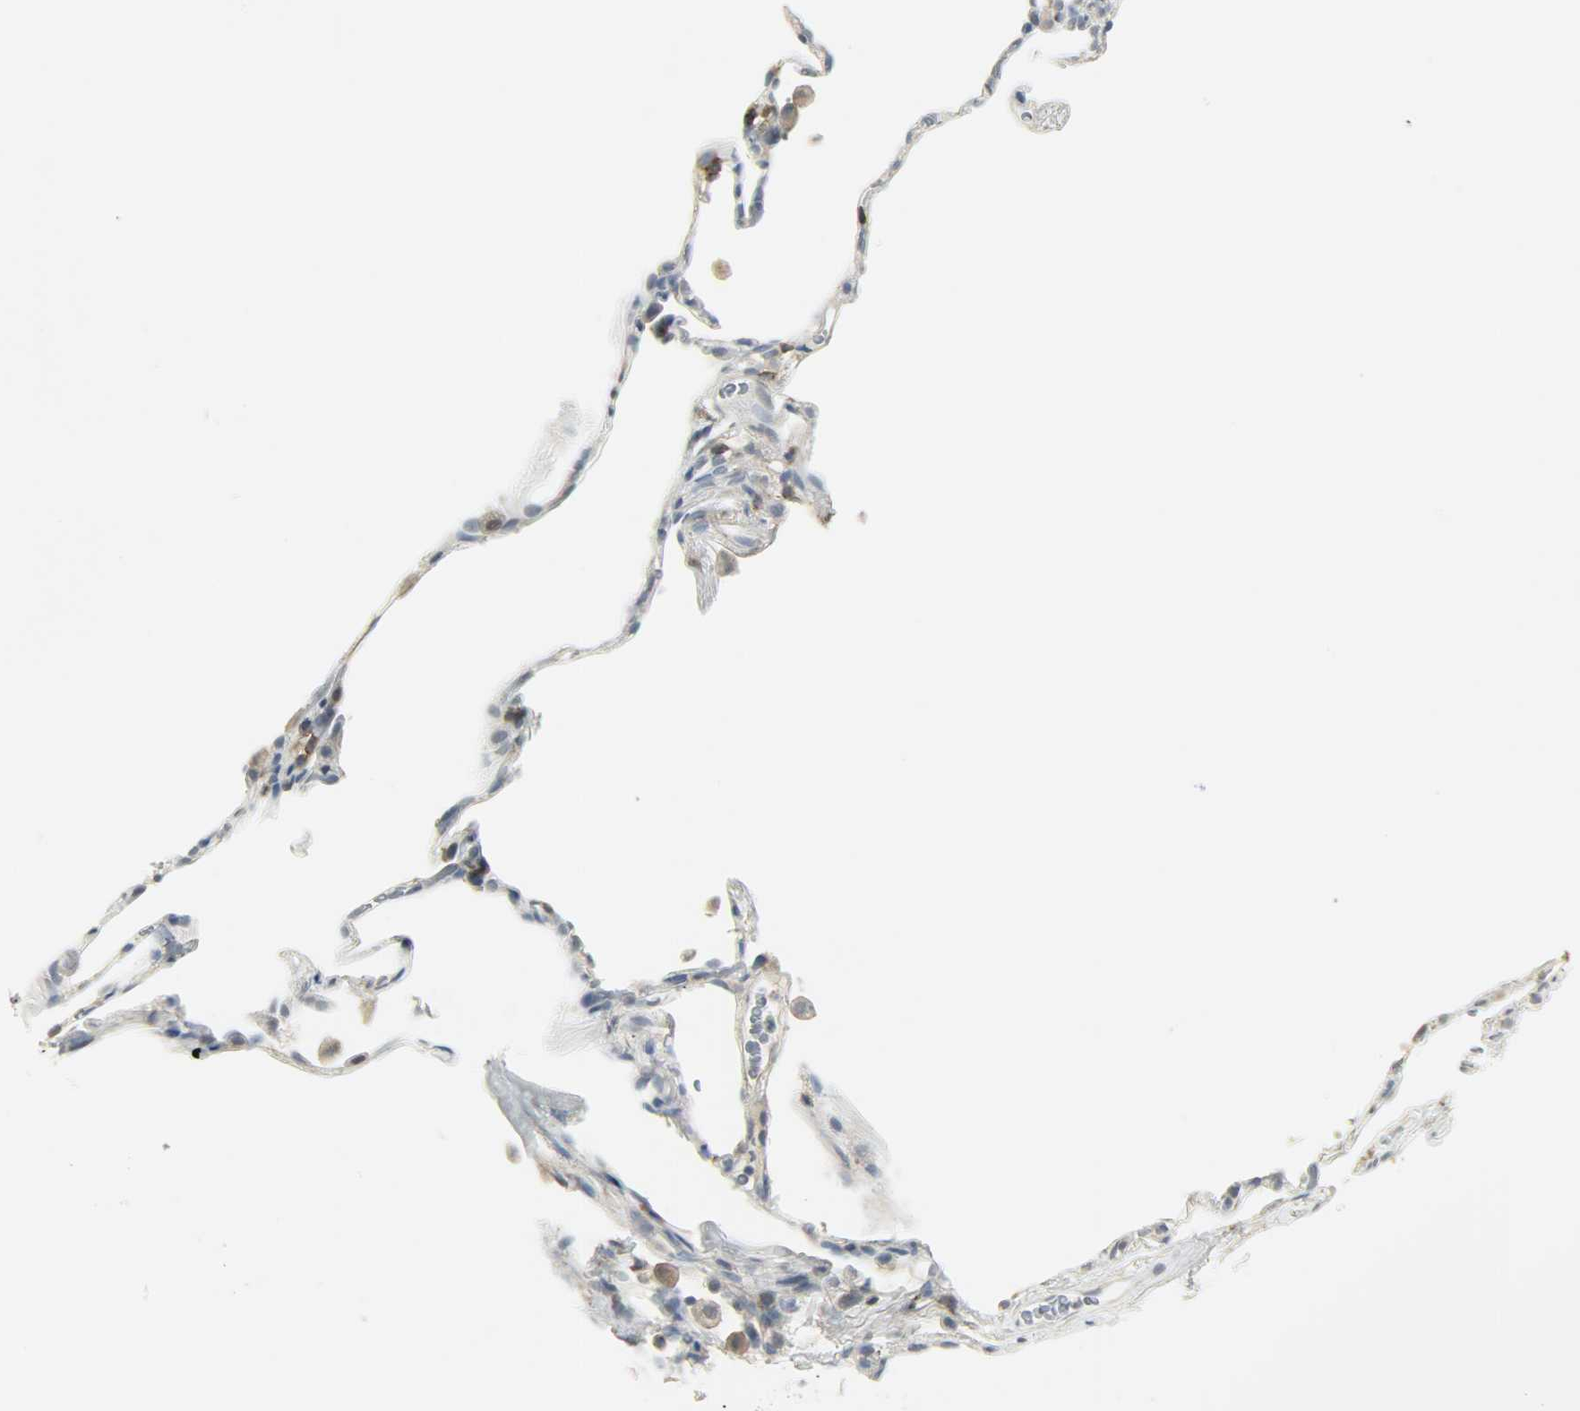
{"staining": {"intensity": "negative", "quantity": "none", "location": "none"}, "tissue": "lung", "cell_type": "Alveolar cells", "image_type": "normal", "snomed": [{"axis": "morphology", "description": "Normal tissue, NOS"}, {"axis": "topography", "description": "Lung"}], "caption": "An image of lung stained for a protein demonstrates no brown staining in alveolar cells.", "gene": "CD4", "patient": {"sex": "male", "age": 59}}